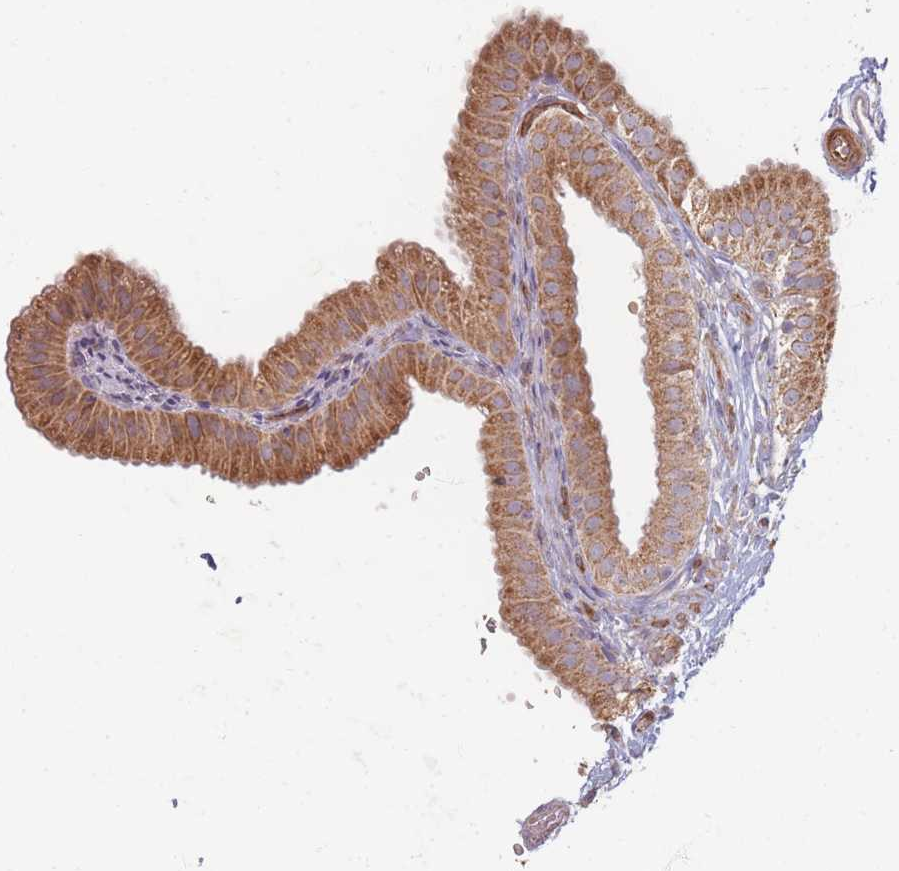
{"staining": {"intensity": "moderate", "quantity": ">75%", "location": "cytoplasmic/membranous"}, "tissue": "gallbladder", "cell_type": "Glandular cells", "image_type": "normal", "snomed": [{"axis": "morphology", "description": "Normal tissue, NOS"}, {"axis": "topography", "description": "Gallbladder"}], "caption": "Gallbladder was stained to show a protein in brown. There is medium levels of moderate cytoplasmic/membranous positivity in approximately >75% of glandular cells. The staining was performed using DAB (3,3'-diaminobenzidine) to visualize the protein expression in brown, while the nuclei were stained in blue with hematoxylin (Magnification: 20x).", "gene": "MRPS6", "patient": {"sex": "female", "age": 61}}